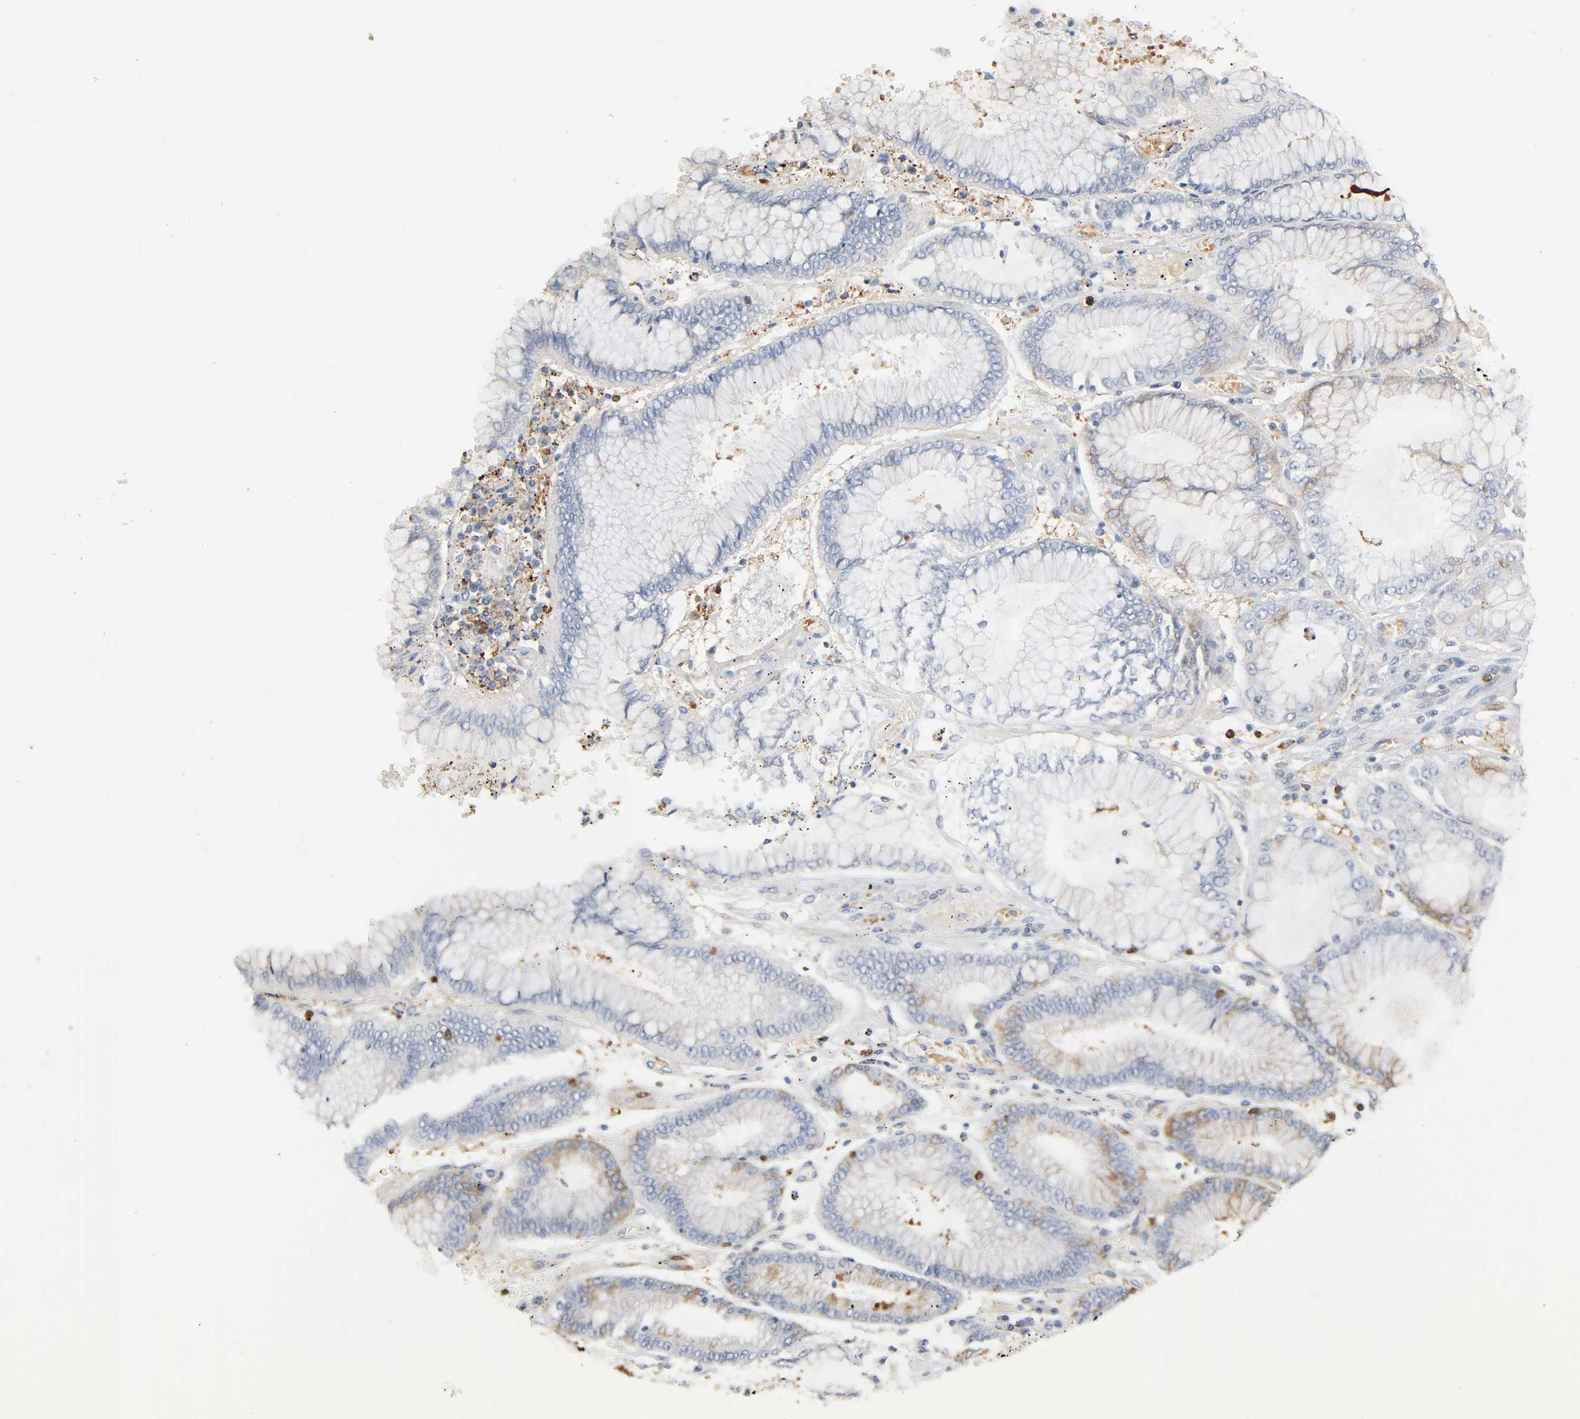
{"staining": {"intensity": "moderate", "quantity": "<25%", "location": "cytoplasmic/membranous"}, "tissue": "stomach cancer", "cell_type": "Tumor cells", "image_type": "cancer", "snomed": [{"axis": "morphology", "description": "Normal tissue, NOS"}, {"axis": "morphology", "description": "Adenocarcinoma, NOS"}, {"axis": "topography", "description": "Stomach, upper"}, {"axis": "topography", "description": "Stomach"}], "caption": "Human stomach cancer stained for a protein (brown) reveals moderate cytoplasmic/membranous positive positivity in about <25% of tumor cells.", "gene": "BIN1", "patient": {"sex": "male", "age": 76}}